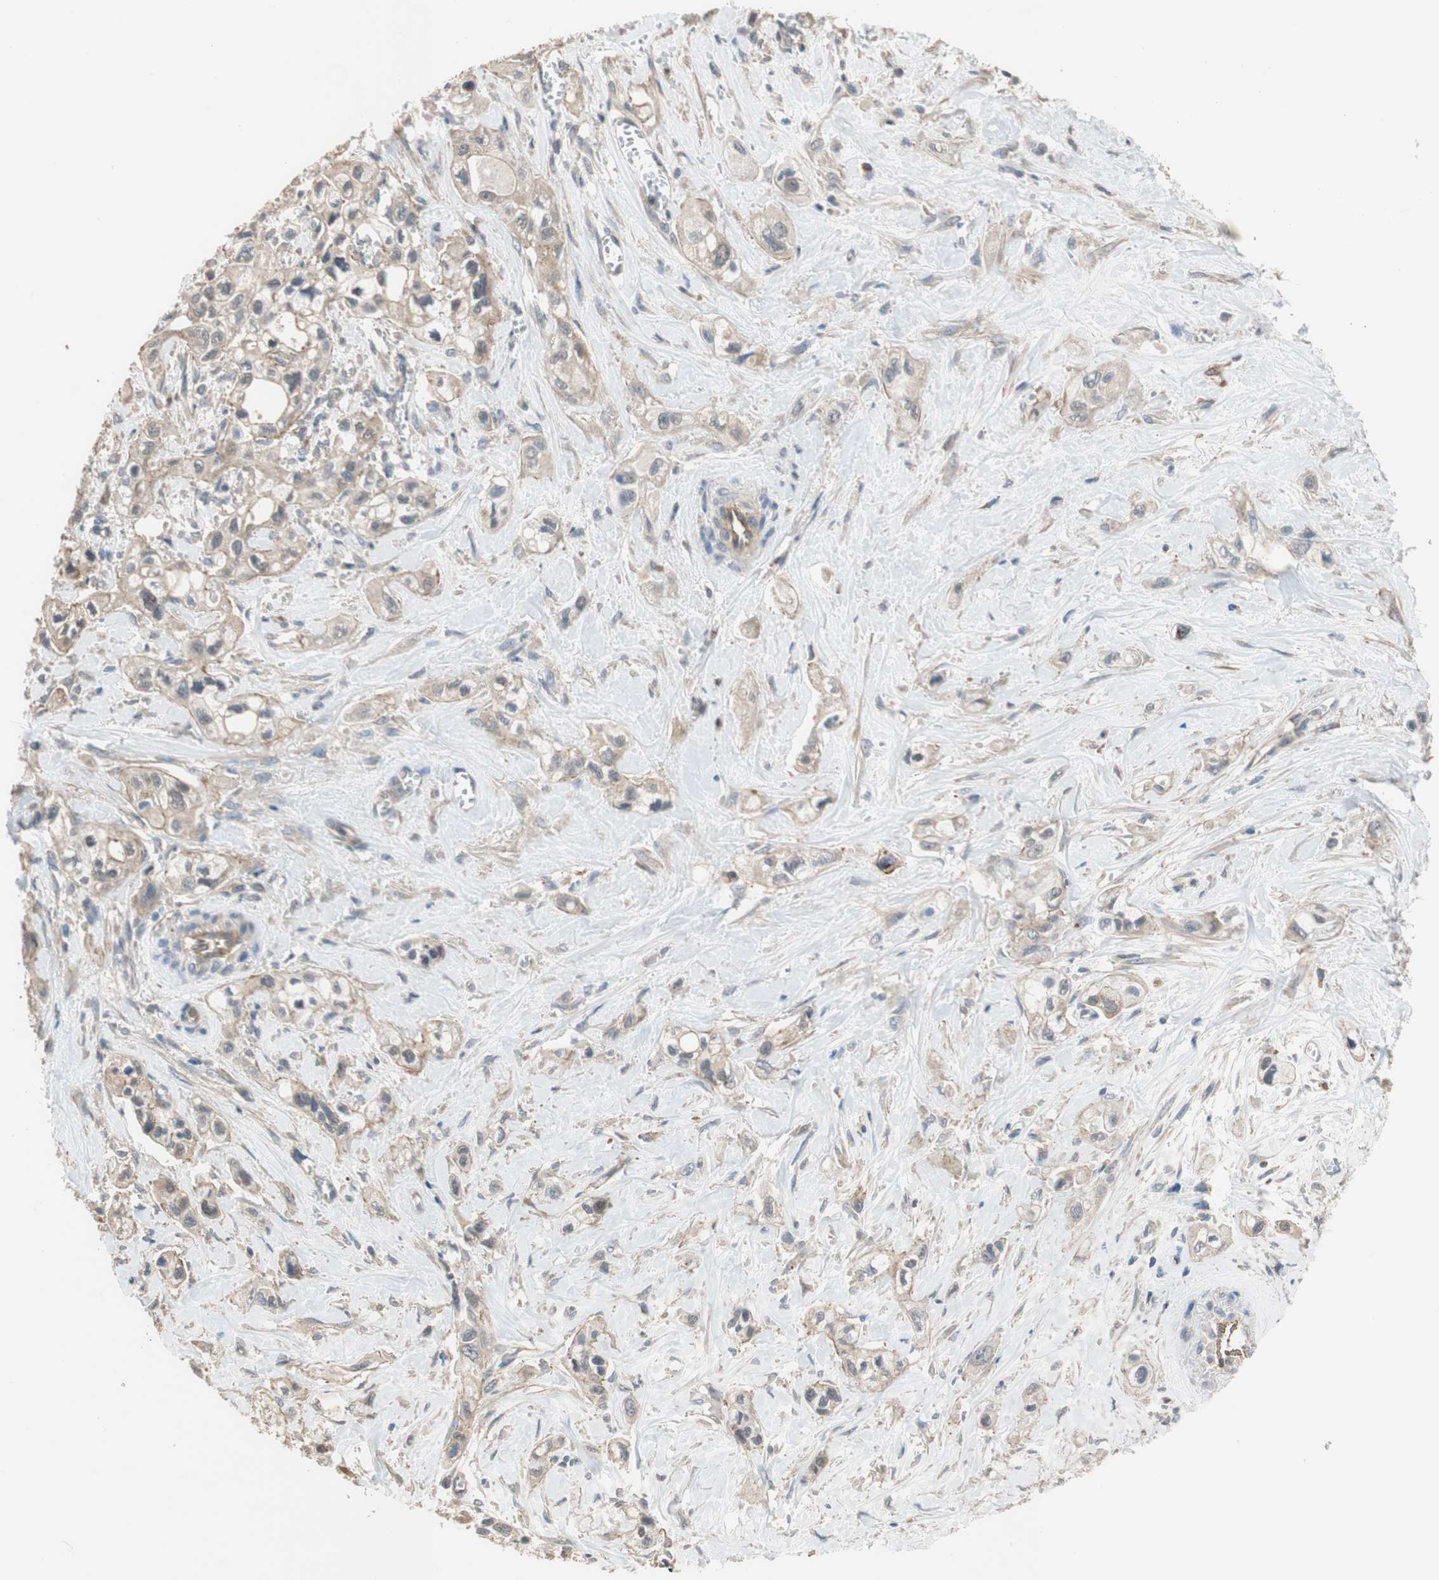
{"staining": {"intensity": "weak", "quantity": ">75%", "location": "cytoplasmic/membranous"}, "tissue": "pancreatic cancer", "cell_type": "Tumor cells", "image_type": "cancer", "snomed": [{"axis": "morphology", "description": "Adenocarcinoma, NOS"}, {"axis": "topography", "description": "Pancreas"}], "caption": "This photomicrograph reveals immunohistochemistry staining of human pancreatic cancer (adenocarcinoma), with low weak cytoplasmic/membranous expression in about >75% of tumor cells.", "gene": "MAP4K2", "patient": {"sex": "male", "age": 74}}